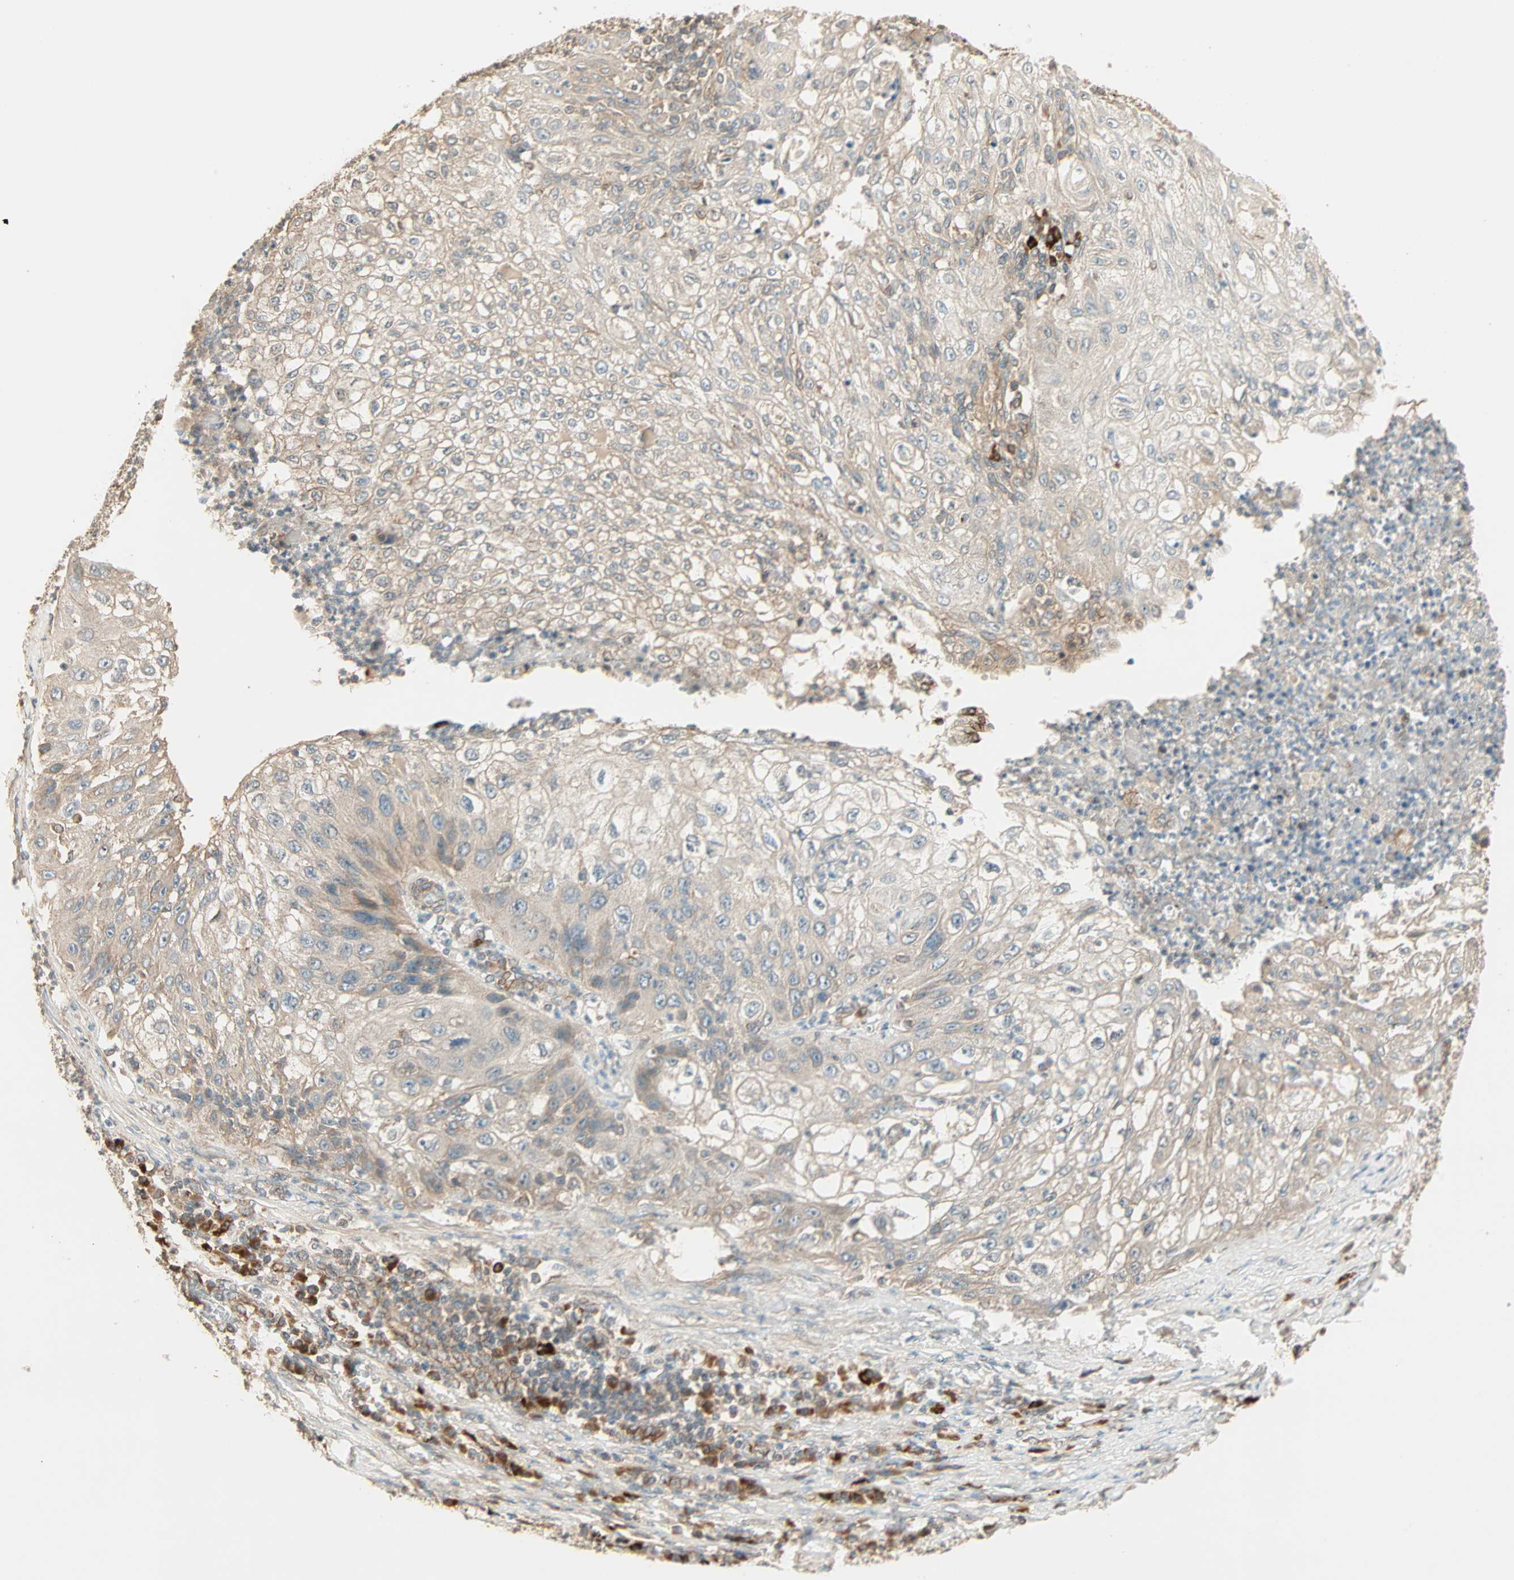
{"staining": {"intensity": "weak", "quantity": "25%-75%", "location": "cytoplasmic/membranous"}, "tissue": "lung cancer", "cell_type": "Tumor cells", "image_type": "cancer", "snomed": [{"axis": "morphology", "description": "Inflammation, NOS"}, {"axis": "morphology", "description": "Squamous cell carcinoma, NOS"}, {"axis": "topography", "description": "Lymph node"}, {"axis": "topography", "description": "Soft tissue"}, {"axis": "topography", "description": "Lung"}], "caption": "Brown immunohistochemical staining in human squamous cell carcinoma (lung) demonstrates weak cytoplasmic/membranous staining in approximately 25%-75% of tumor cells. Nuclei are stained in blue.", "gene": "GALK1", "patient": {"sex": "male", "age": 66}}